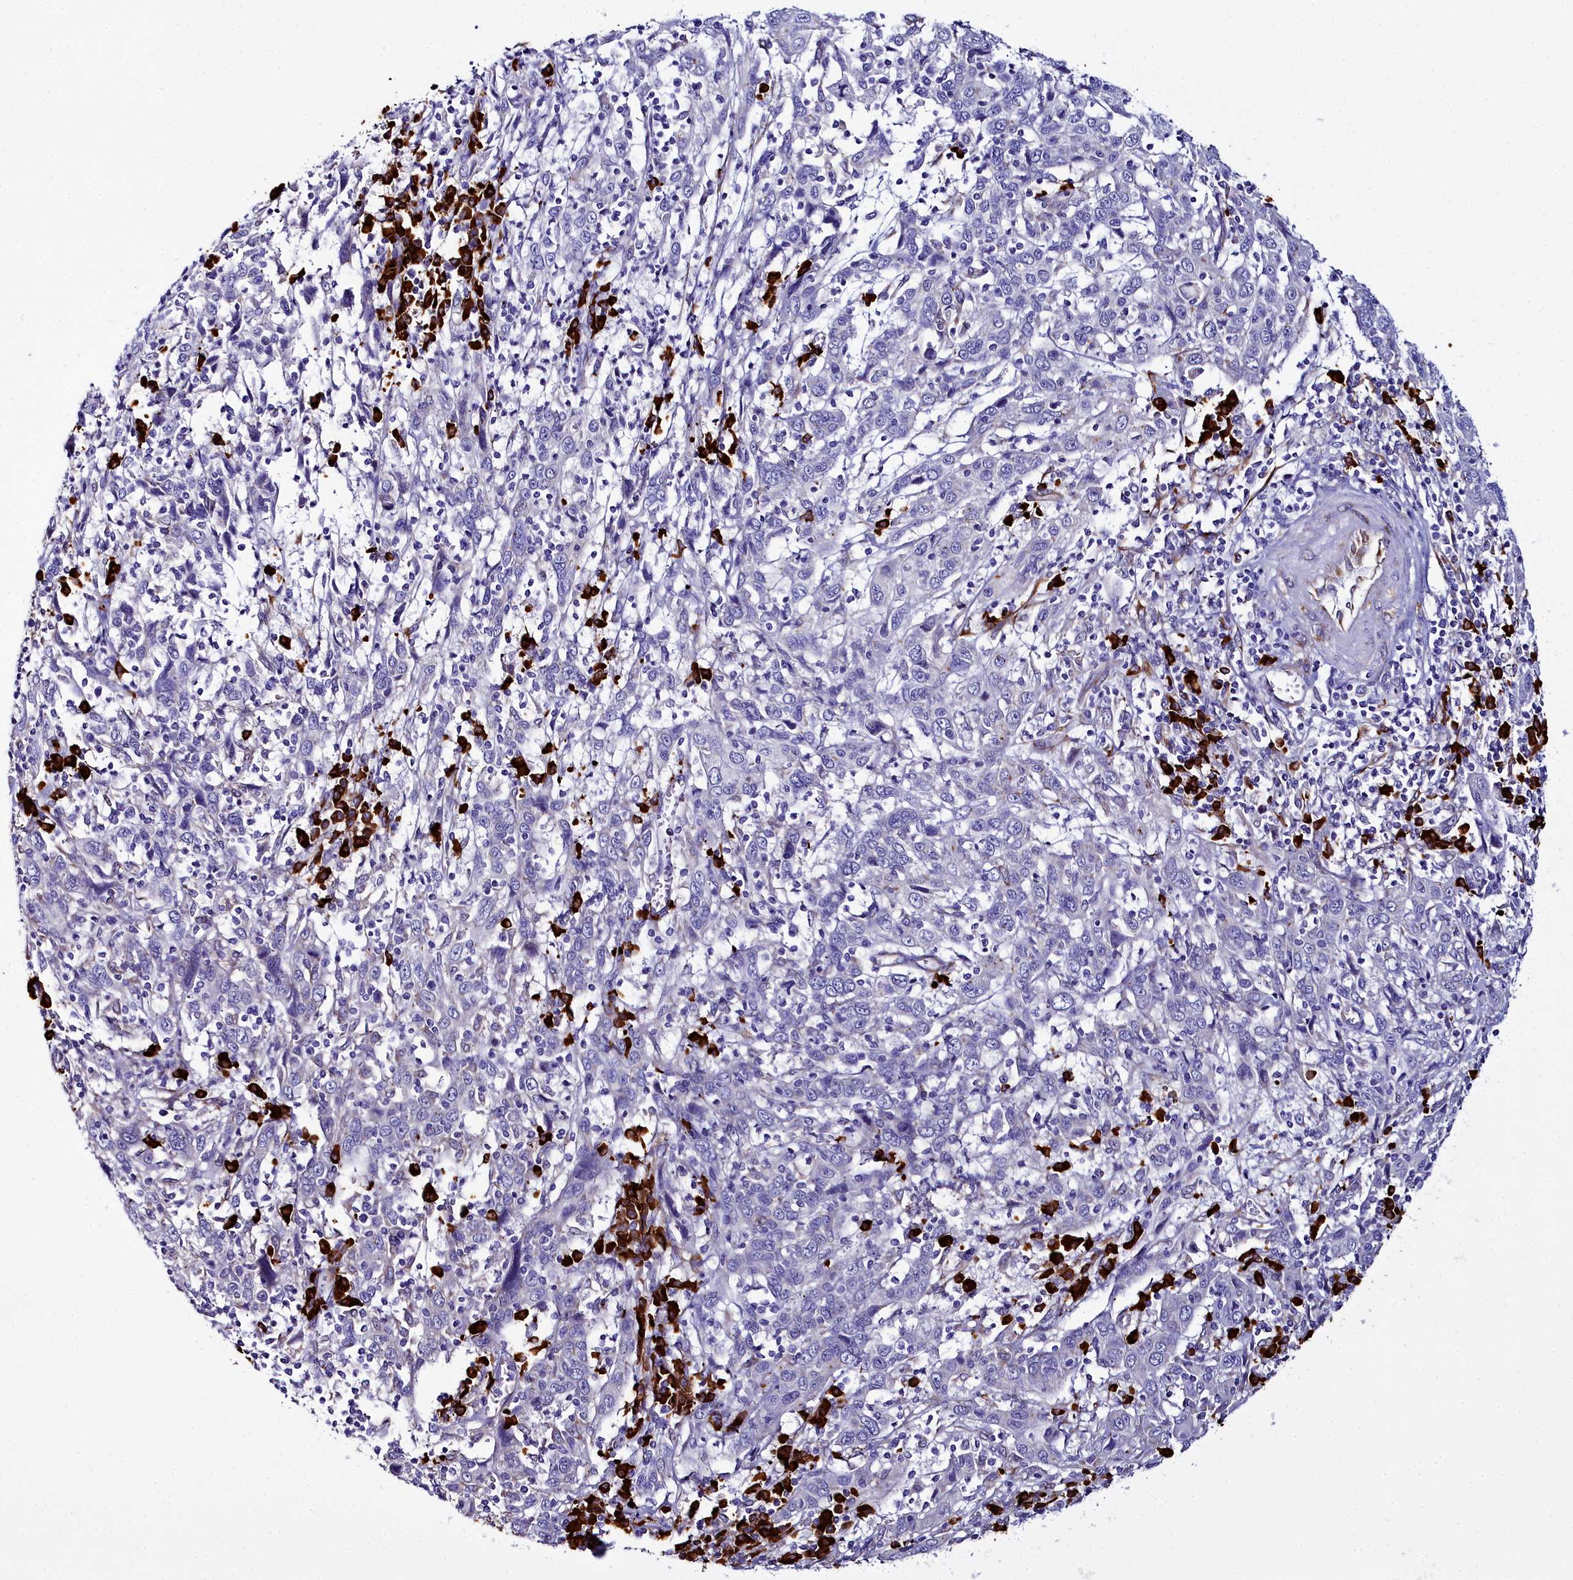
{"staining": {"intensity": "negative", "quantity": "none", "location": "none"}, "tissue": "cervical cancer", "cell_type": "Tumor cells", "image_type": "cancer", "snomed": [{"axis": "morphology", "description": "Squamous cell carcinoma, NOS"}, {"axis": "topography", "description": "Cervix"}], "caption": "A high-resolution image shows immunohistochemistry (IHC) staining of squamous cell carcinoma (cervical), which demonstrates no significant positivity in tumor cells.", "gene": "TXNDC5", "patient": {"sex": "female", "age": 46}}